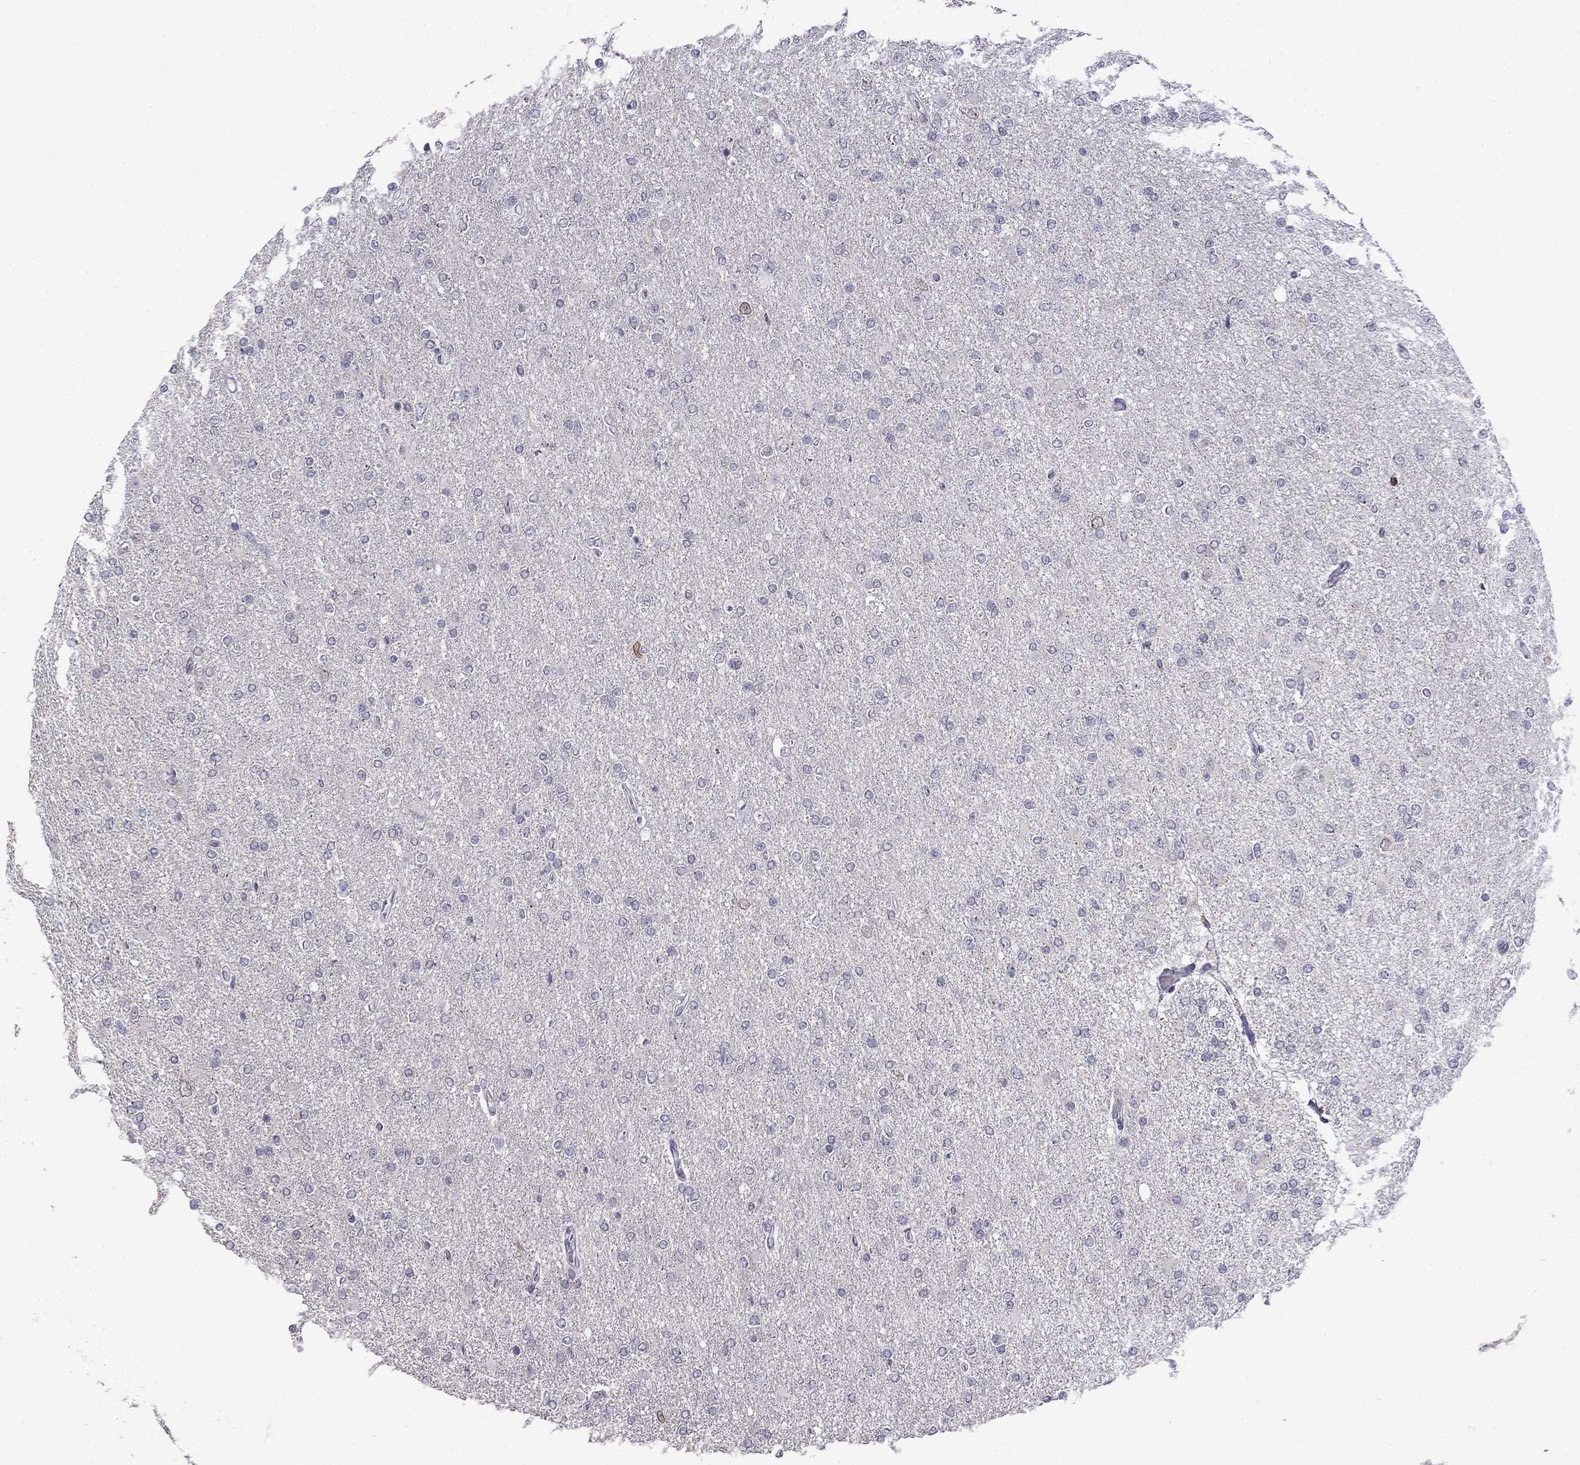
{"staining": {"intensity": "negative", "quantity": "none", "location": "none"}, "tissue": "glioma", "cell_type": "Tumor cells", "image_type": "cancer", "snomed": [{"axis": "morphology", "description": "Glioma, malignant, High grade"}, {"axis": "topography", "description": "Cerebral cortex"}], "caption": "DAB (3,3'-diaminobenzidine) immunohistochemical staining of high-grade glioma (malignant) displays no significant positivity in tumor cells.", "gene": "PRR18", "patient": {"sex": "male", "age": 70}}